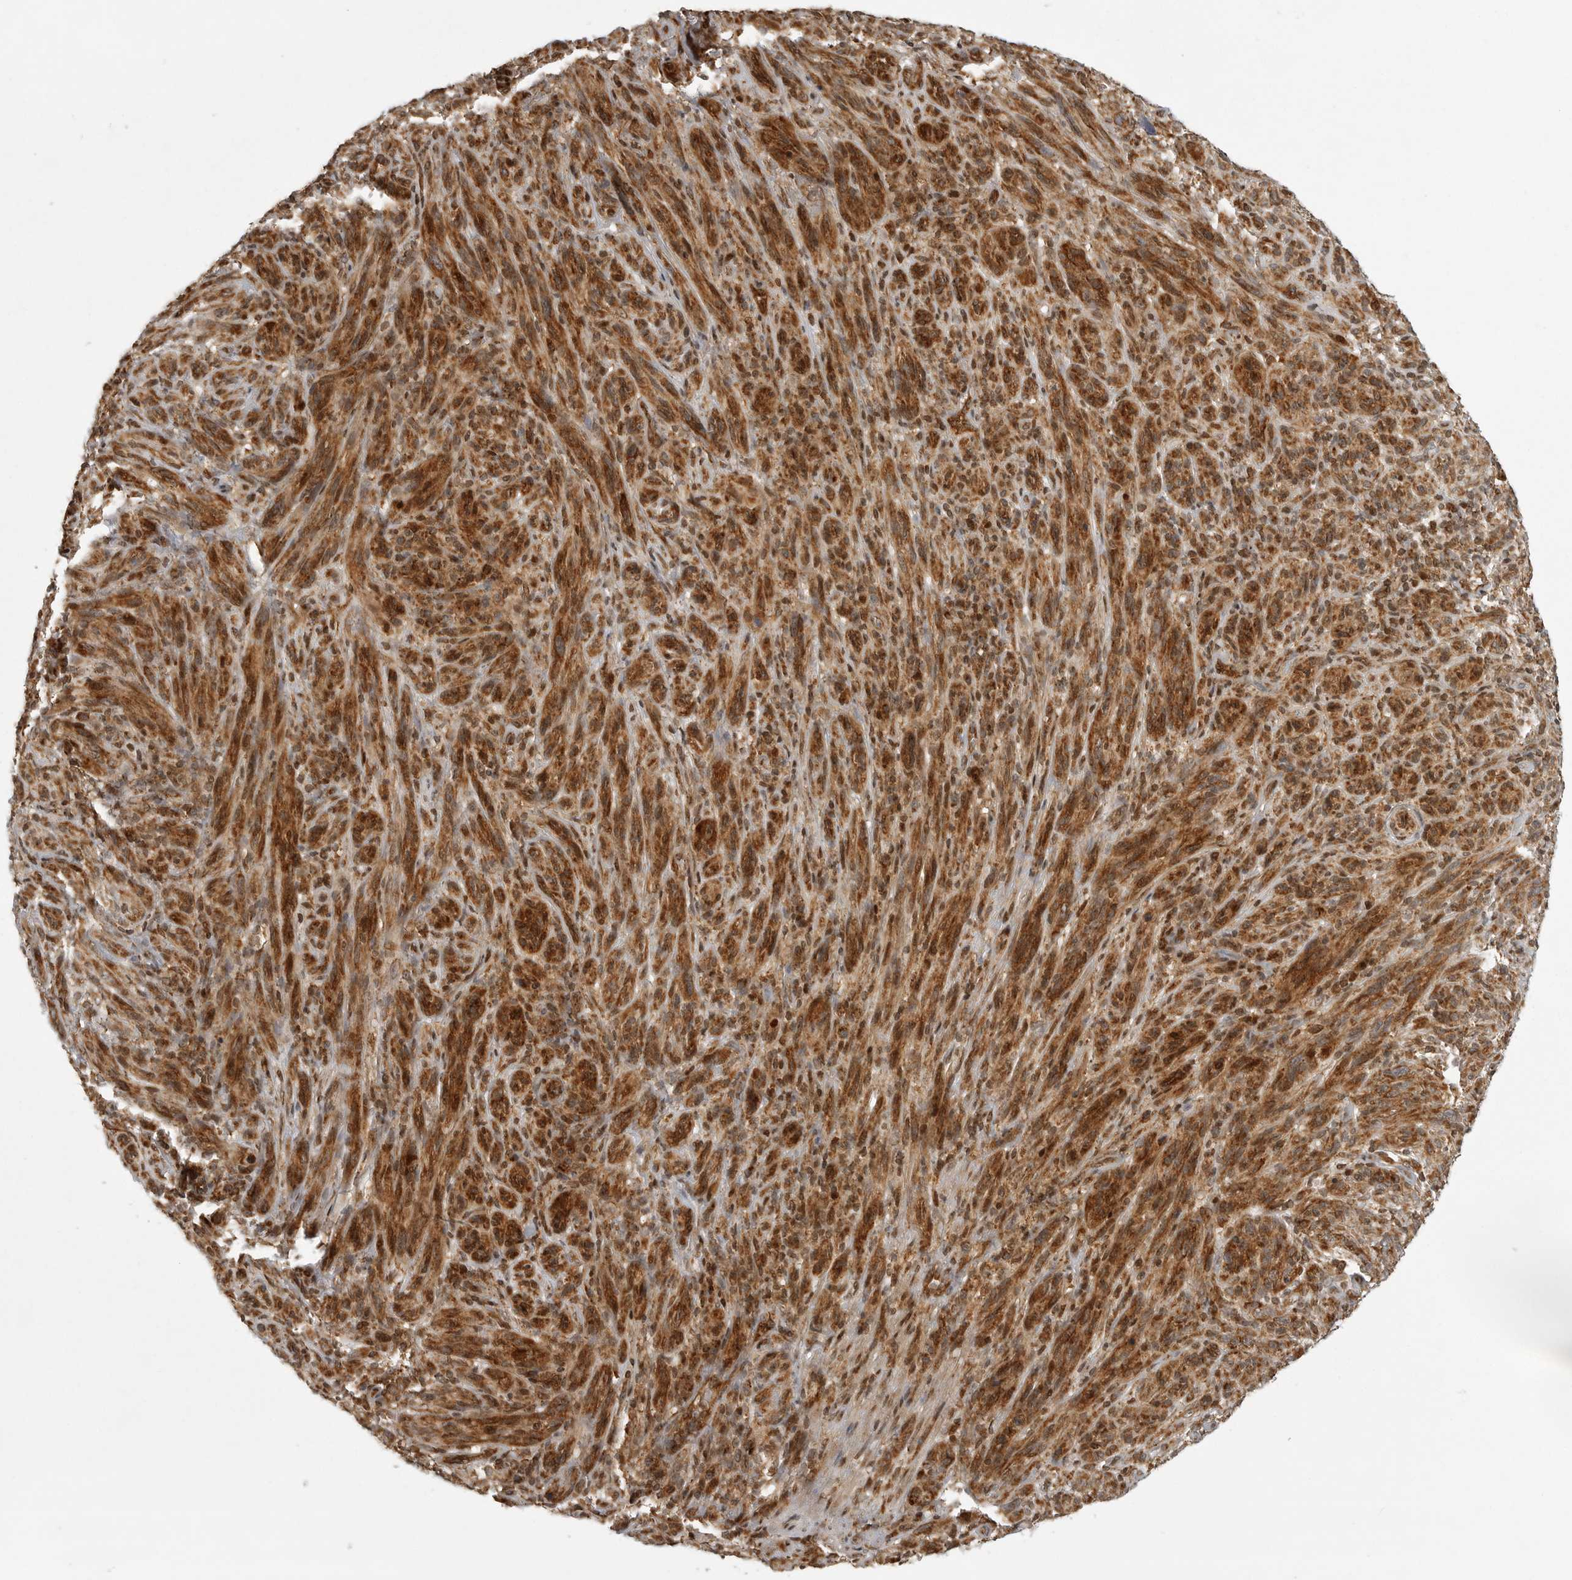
{"staining": {"intensity": "strong", "quantity": ">75%", "location": "cytoplasmic/membranous"}, "tissue": "melanoma", "cell_type": "Tumor cells", "image_type": "cancer", "snomed": [{"axis": "morphology", "description": "Malignant melanoma, NOS"}, {"axis": "topography", "description": "Skin of head"}], "caption": "This is an image of IHC staining of malignant melanoma, which shows strong expression in the cytoplasmic/membranous of tumor cells.", "gene": "NARS2", "patient": {"sex": "male", "age": 96}}